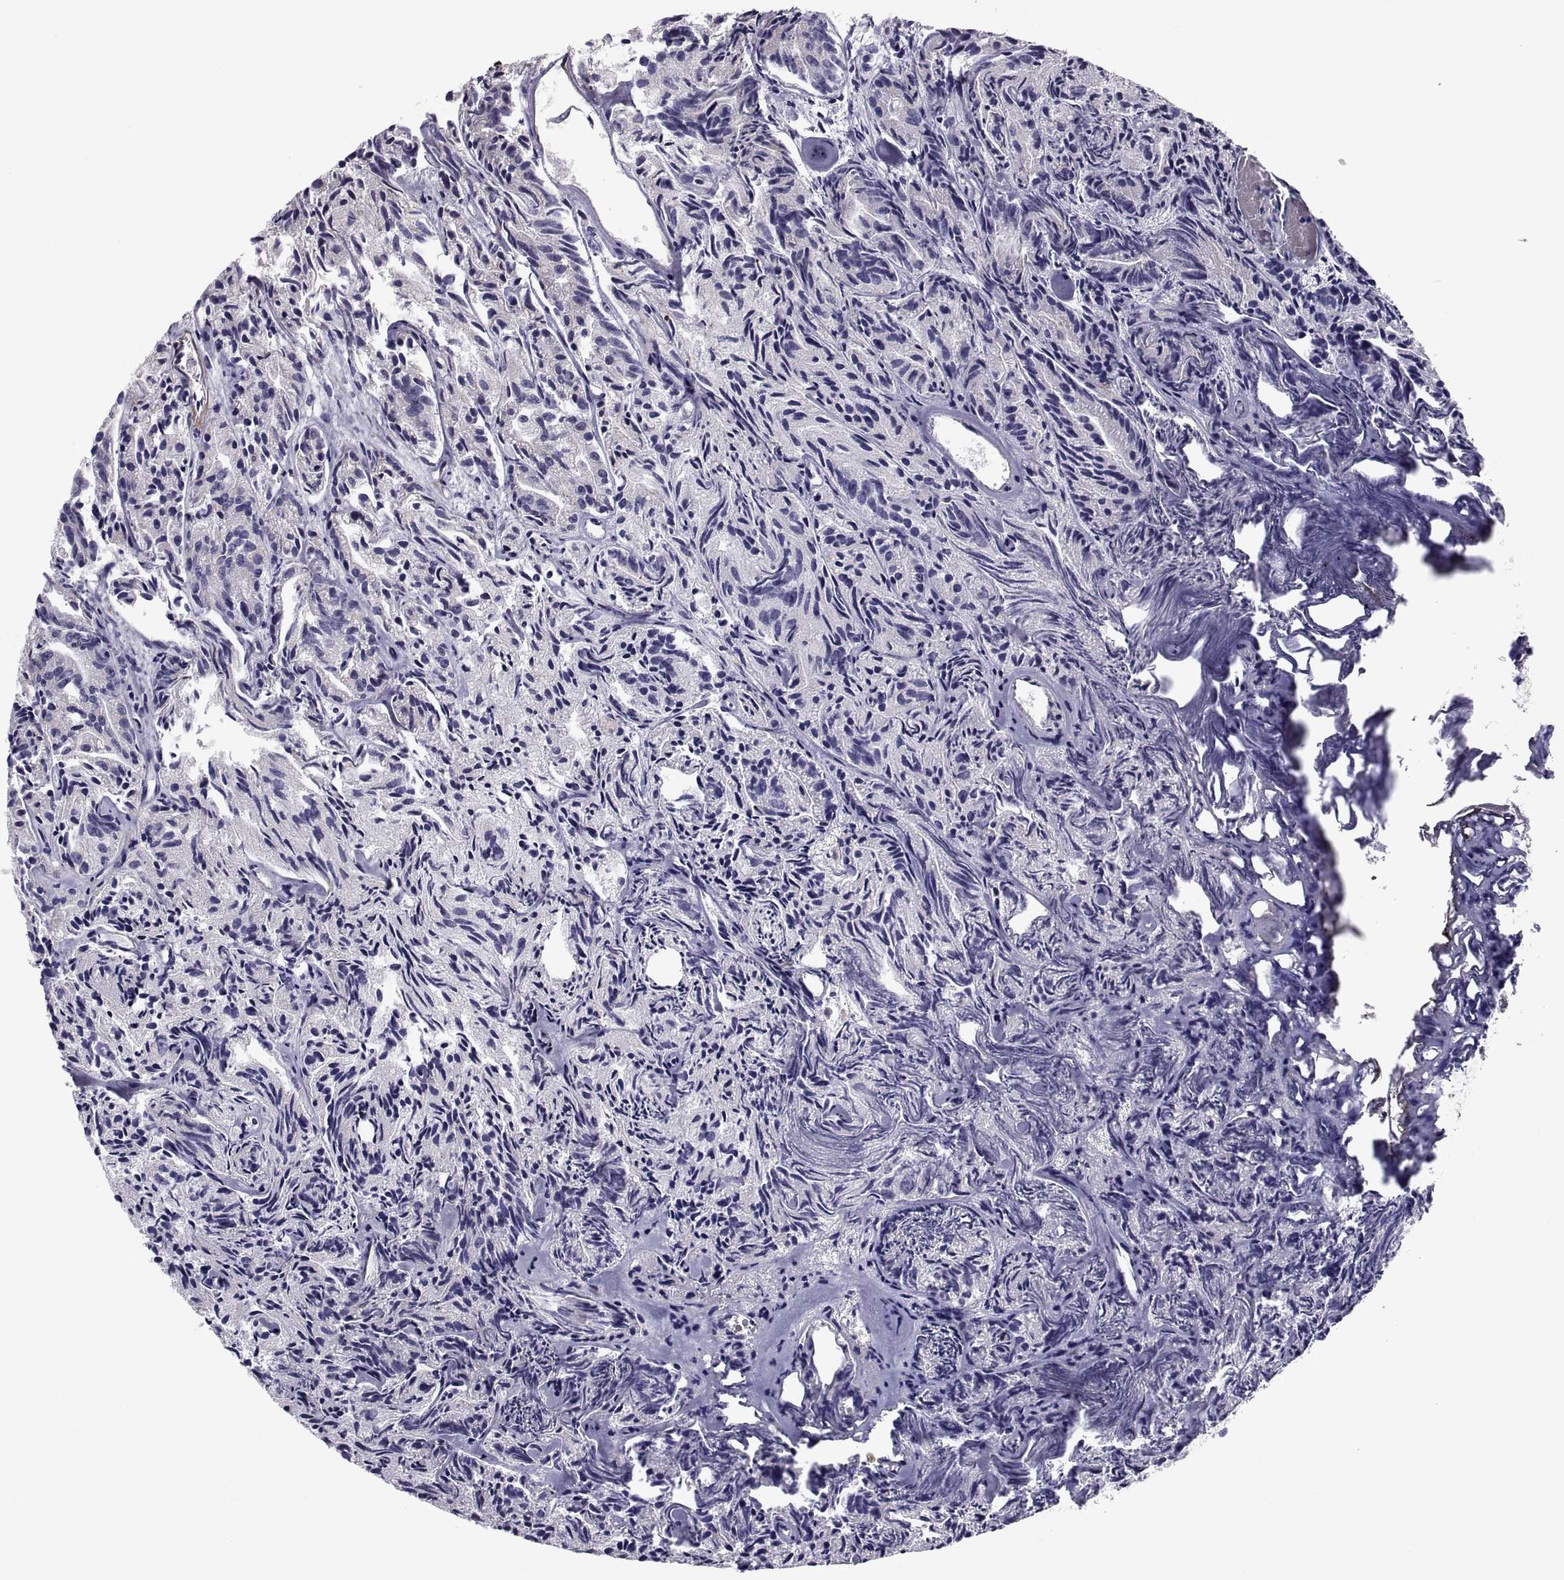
{"staining": {"intensity": "negative", "quantity": "none", "location": "none"}, "tissue": "prostate cancer", "cell_type": "Tumor cells", "image_type": "cancer", "snomed": [{"axis": "morphology", "description": "Adenocarcinoma, Medium grade"}, {"axis": "topography", "description": "Prostate"}], "caption": "High power microscopy histopathology image of an immunohistochemistry histopathology image of medium-grade adenocarcinoma (prostate), revealing no significant expression in tumor cells.", "gene": "ANO1", "patient": {"sex": "male", "age": 74}}